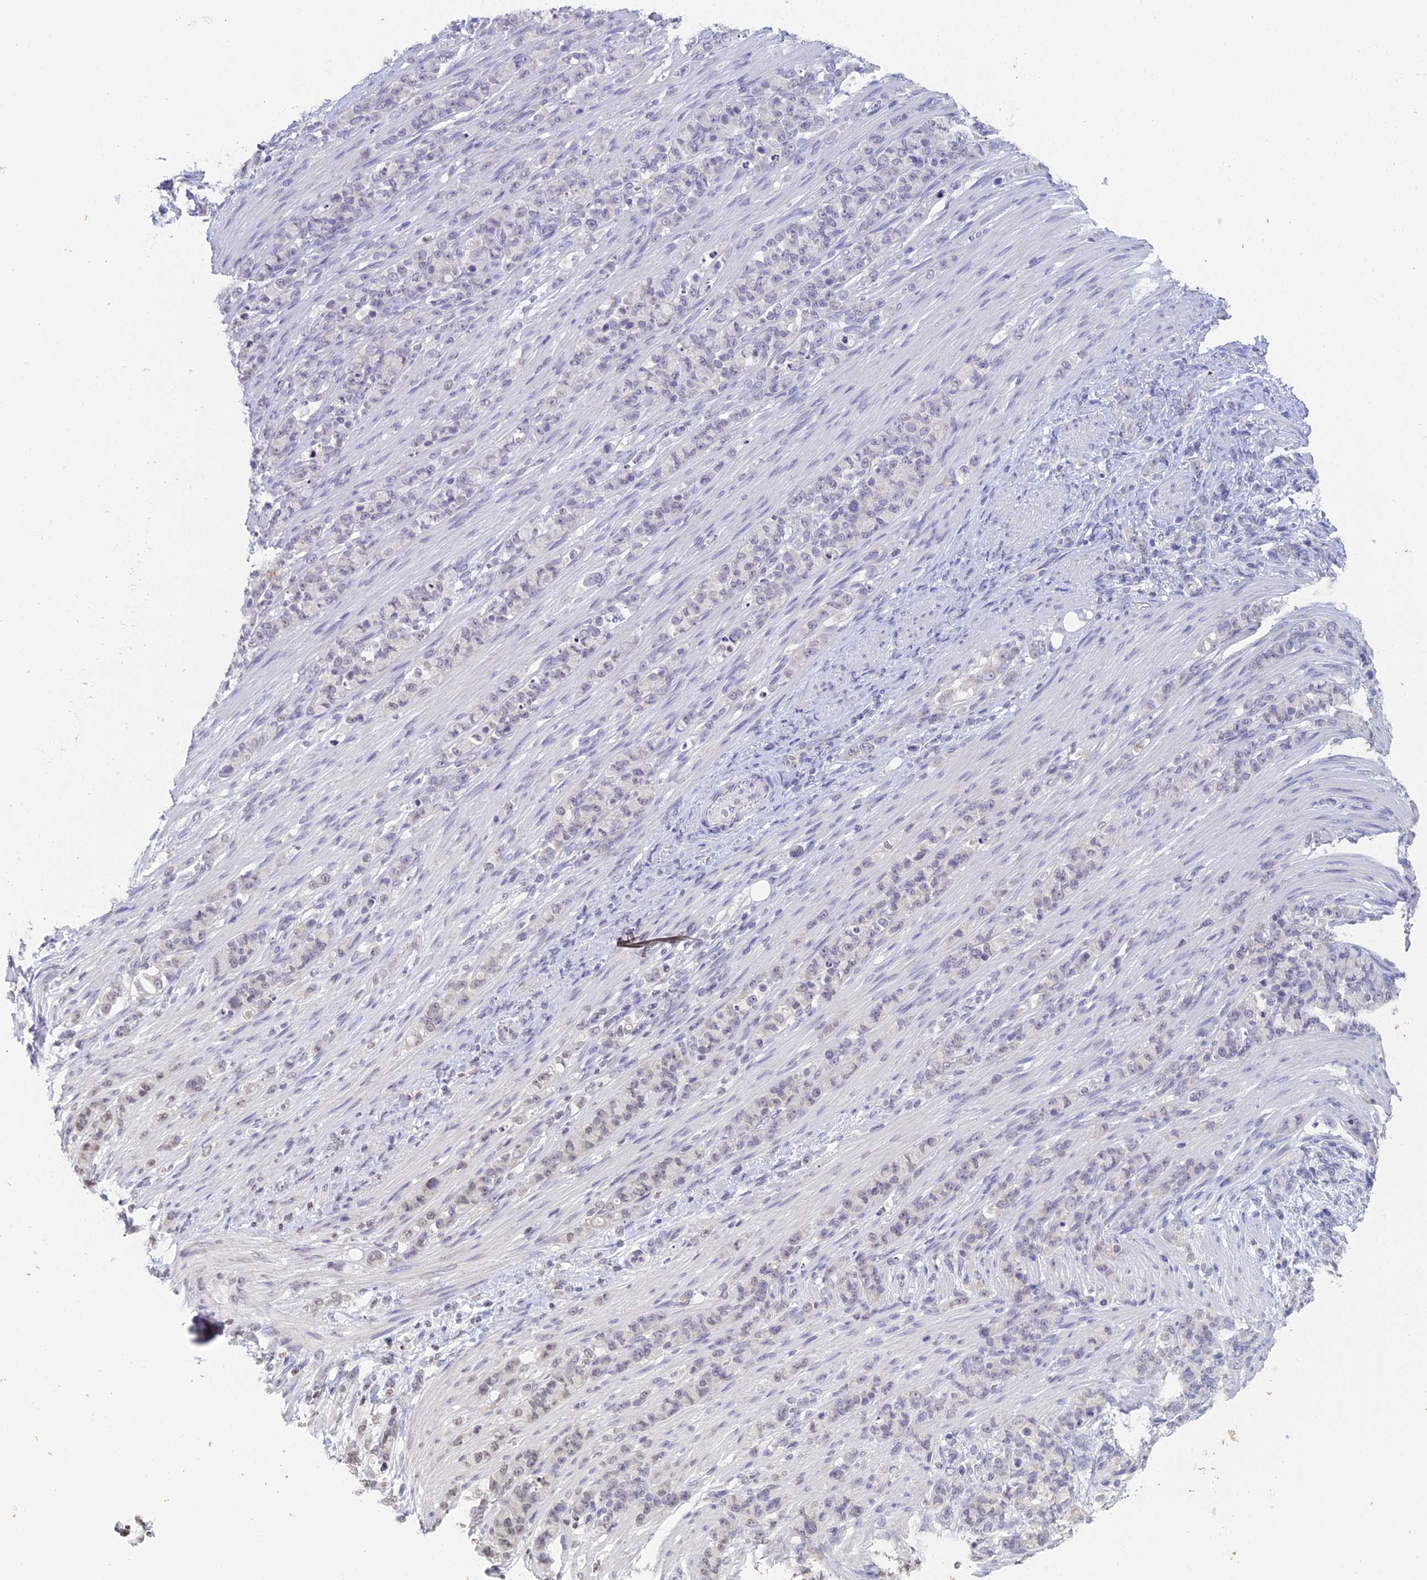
{"staining": {"intensity": "weak", "quantity": "<25%", "location": "nuclear"}, "tissue": "stomach cancer", "cell_type": "Tumor cells", "image_type": "cancer", "snomed": [{"axis": "morphology", "description": "Adenocarcinoma, NOS"}, {"axis": "topography", "description": "Stomach"}], "caption": "Image shows no significant protein expression in tumor cells of stomach cancer.", "gene": "PRR22", "patient": {"sex": "female", "age": 79}}